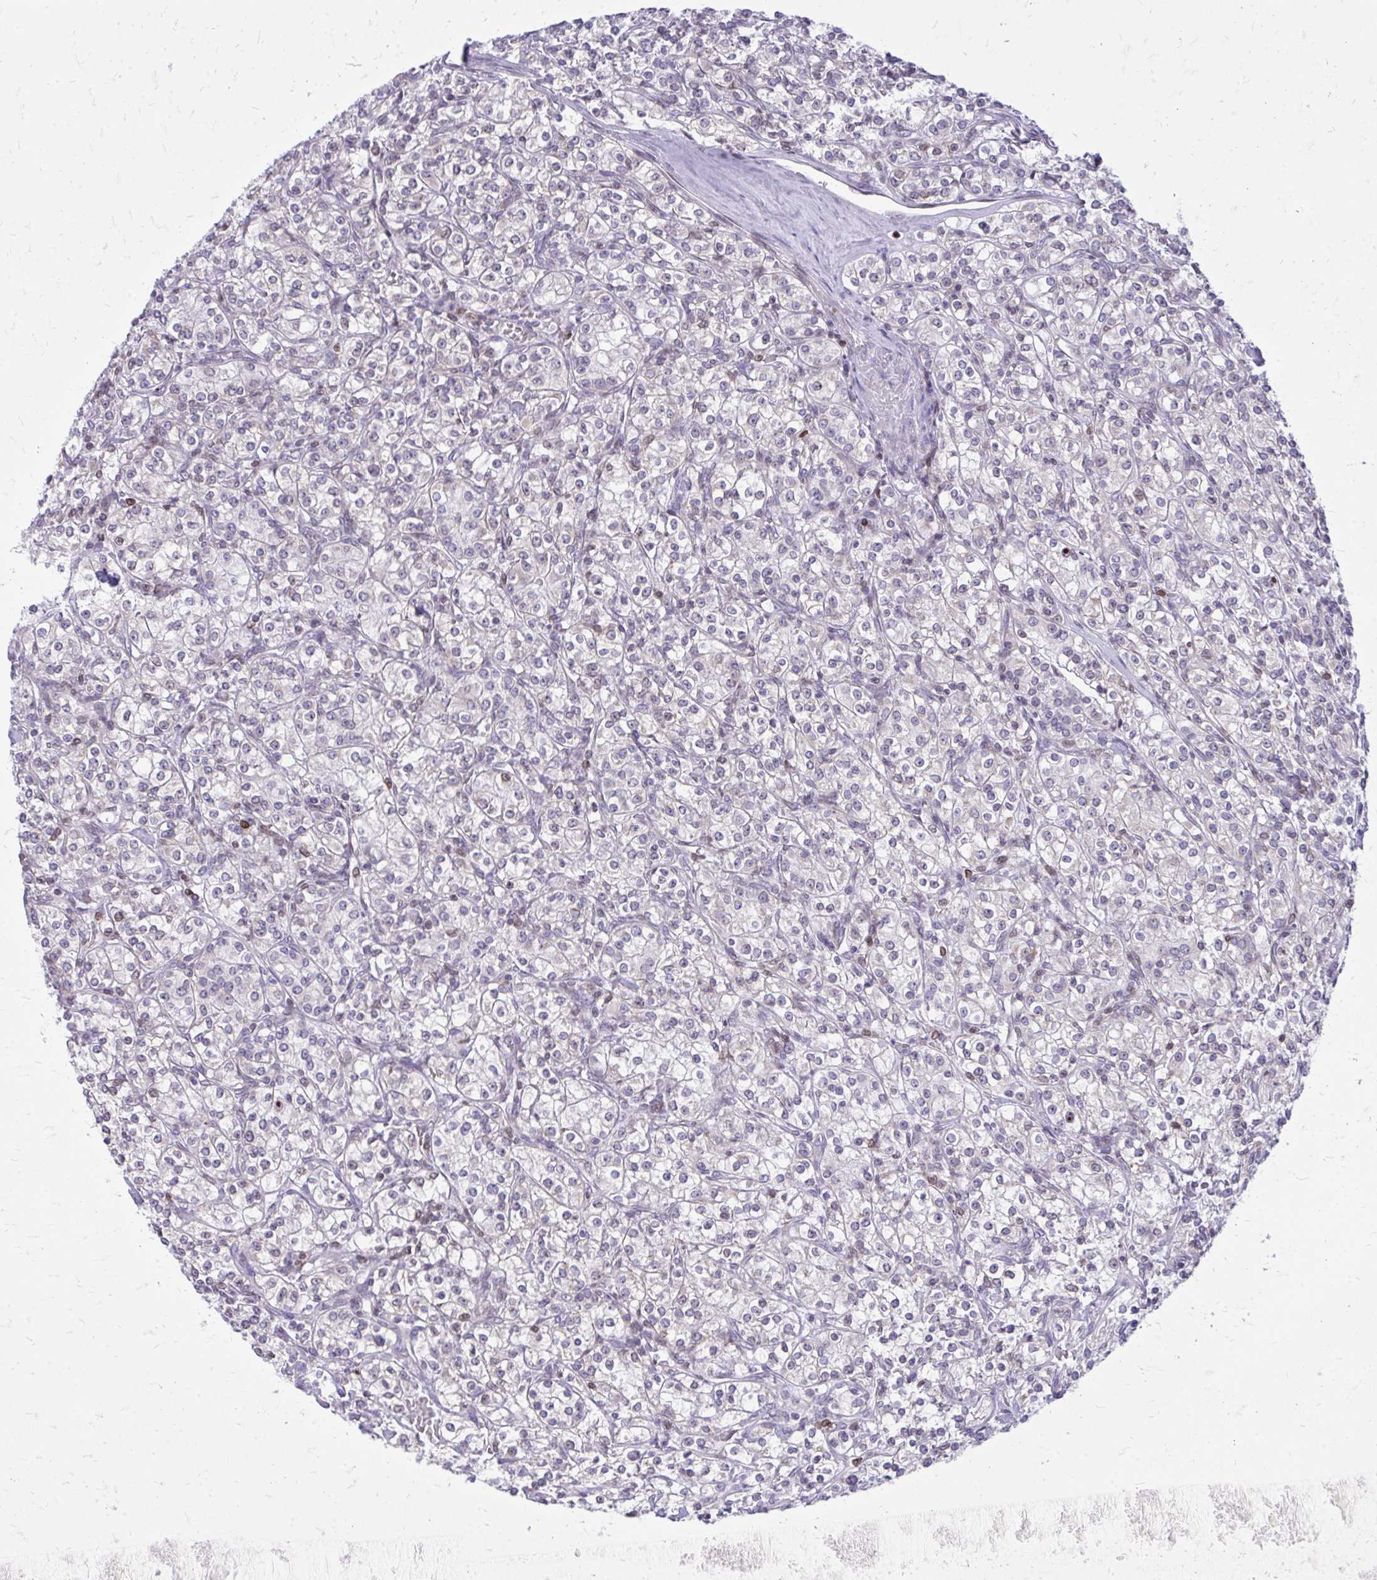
{"staining": {"intensity": "negative", "quantity": "none", "location": "none"}, "tissue": "renal cancer", "cell_type": "Tumor cells", "image_type": "cancer", "snomed": [{"axis": "morphology", "description": "Adenocarcinoma, NOS"}, {"axis": "topography", "description": "Kidney"}], "caption": "Histopathology image shows no protein positivity in tumor cells of renal cancer (adenocarcinoma) tissue.", "gene": "RPS6KA2", "patient": {"sex": "male", "age": 77}}